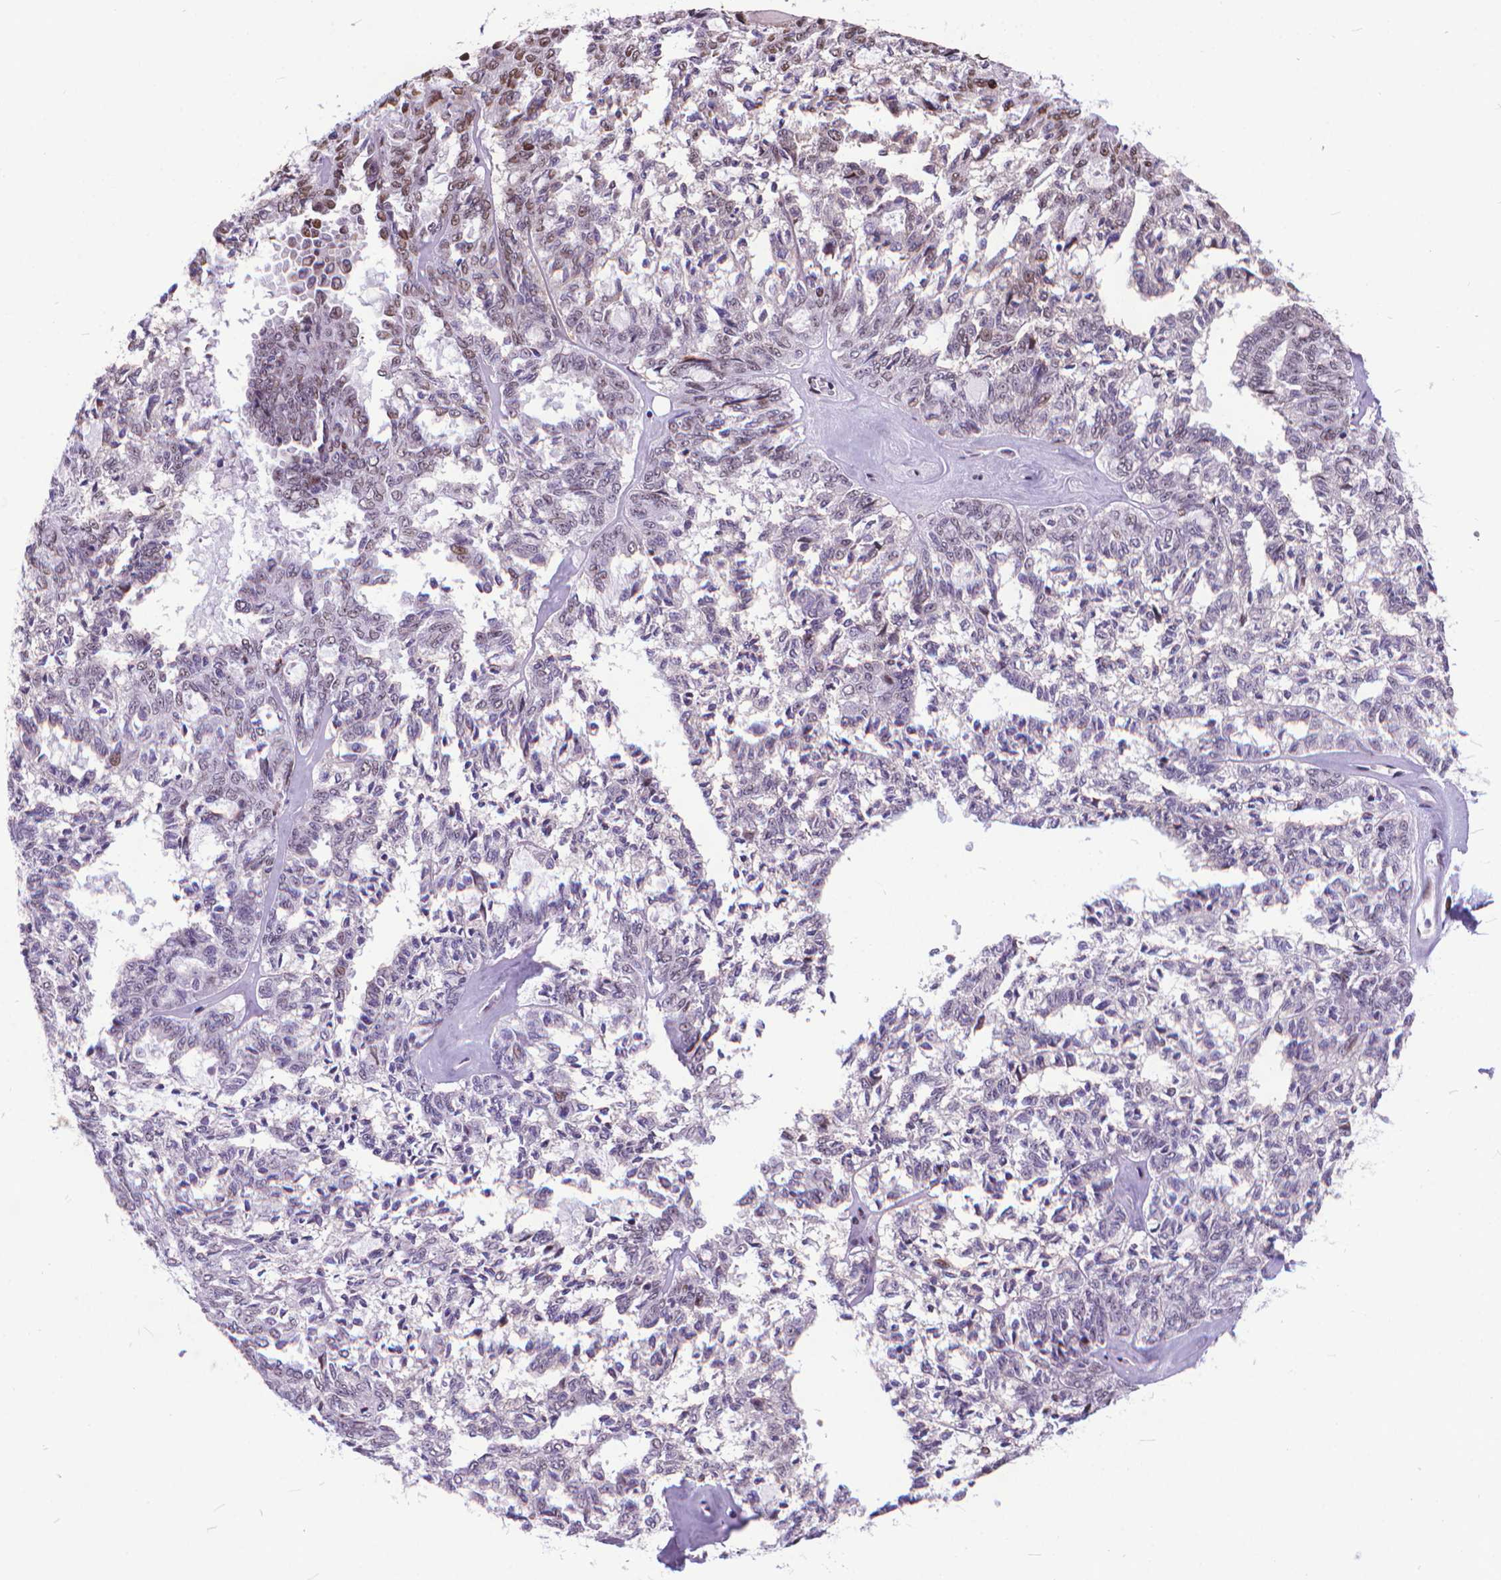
{"staining": {"intensity": "negative", "quantity": "none", "location": "none"}, "tissue": "ovarian cancer", "cell_type": "Tumor cells", "image_type": "cancer", "snomed": [{"axis": "morphology", "description": "Cystadenocarcinoma, serous, NOS"}, {"axis": "topography", "description": "Ovary"}], "caption": "Immunohistochemistry (IHC) photomicrograph of neoplastic tissue: human ovarian cancer stained with DAB (3,3'-diaminobenzidine) reveals no significant protein staining in tumor cells.", "gene": "POLE4", "patient": {"sex": "female", "age": 71}}